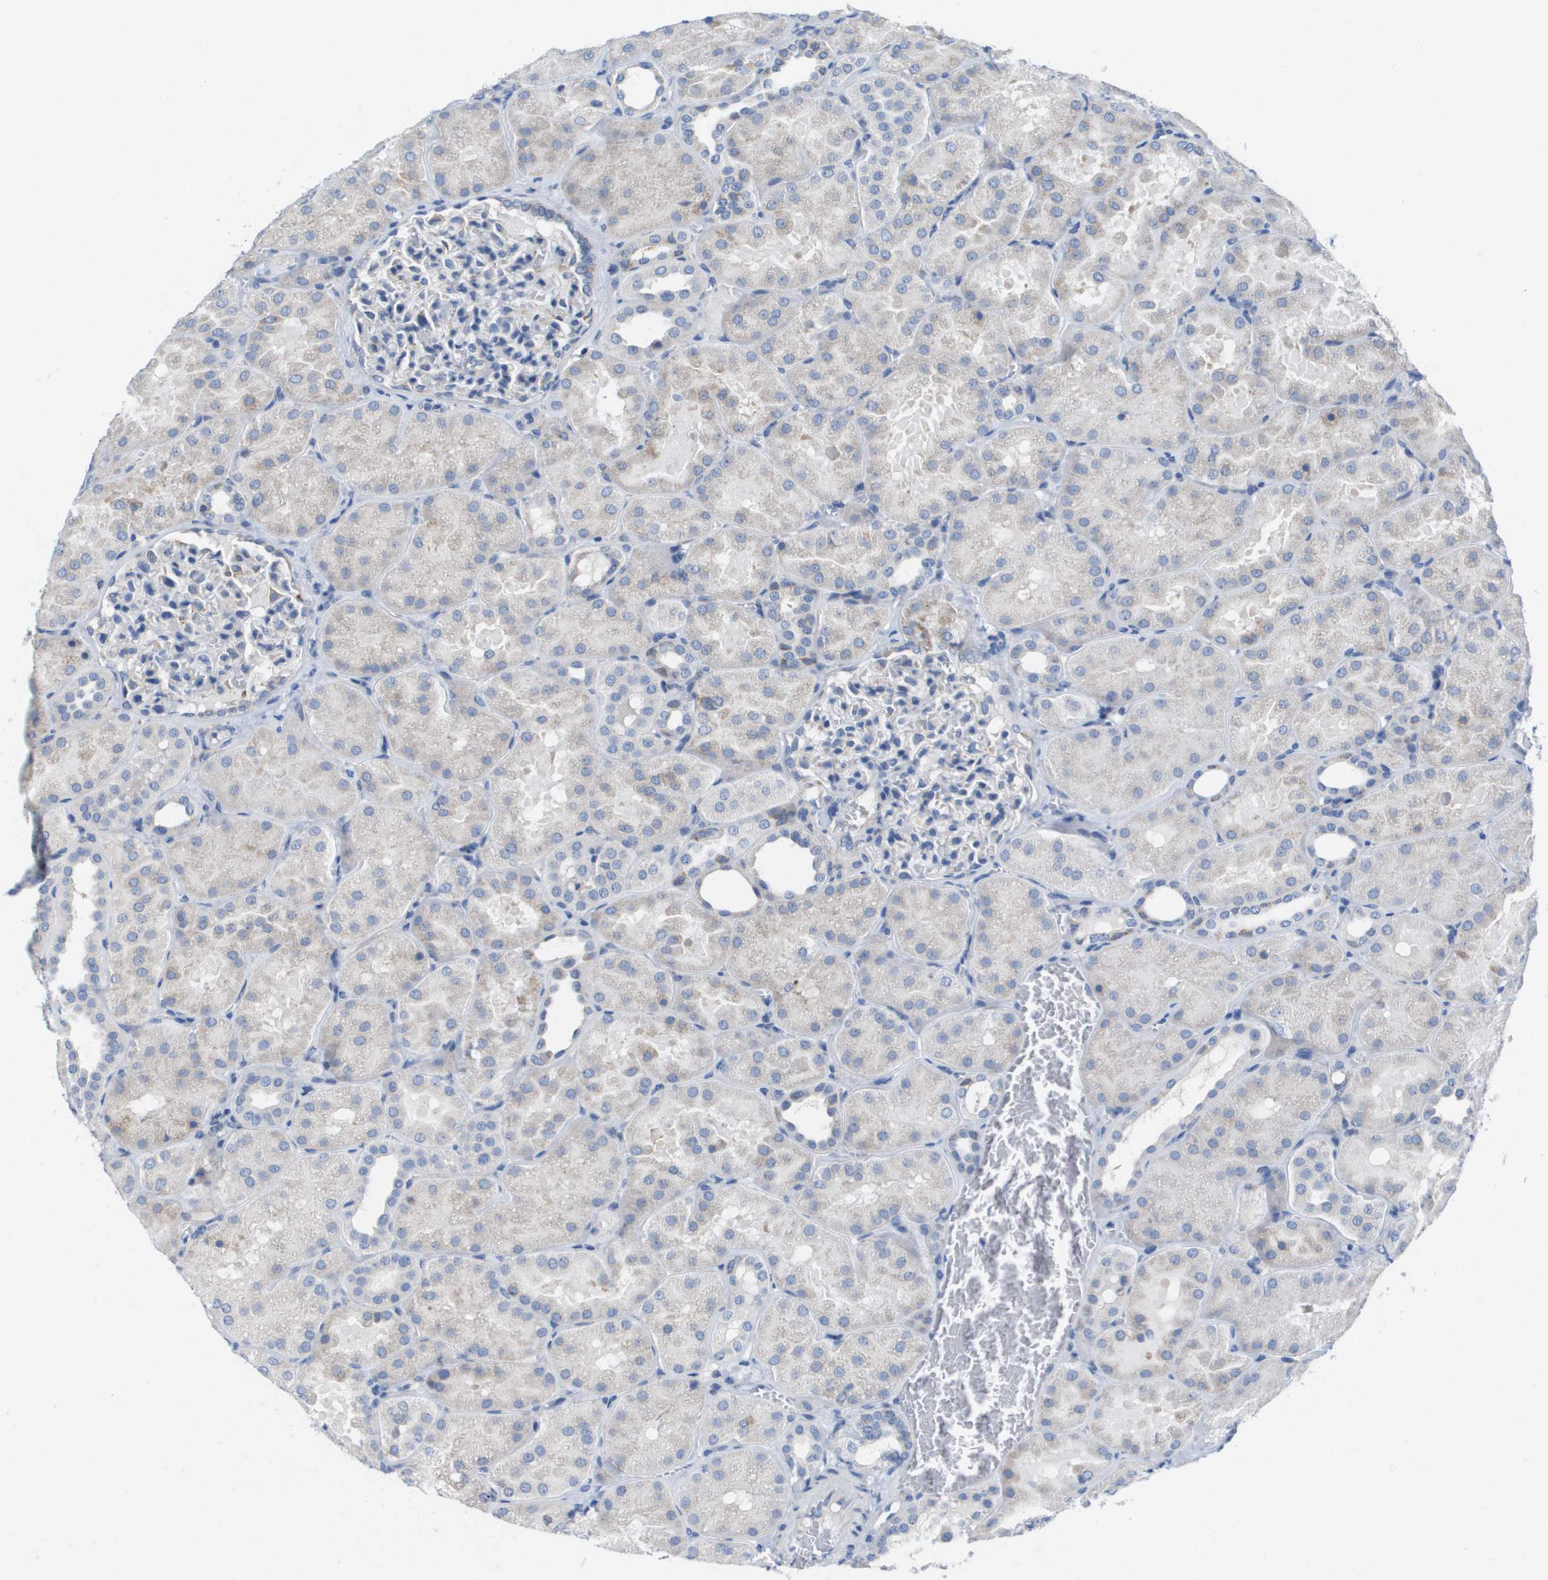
{"staining": {"intensity": "negative", "quantity": "none", "location": "none"}, "tissue": "kidney", "cell_type": "Cells in glomeruli", "image_type": "normal", "snomed": [{"axis": "morphology", "description": "Normal tissue, NOS"}, {"axis": "topography", "description": "Kidney"}], "caption": "Cells in glomeruli show no significant expression in benign kidney.", "gene": "CD3G", "patient": {"sex": "male", "age": 28}}